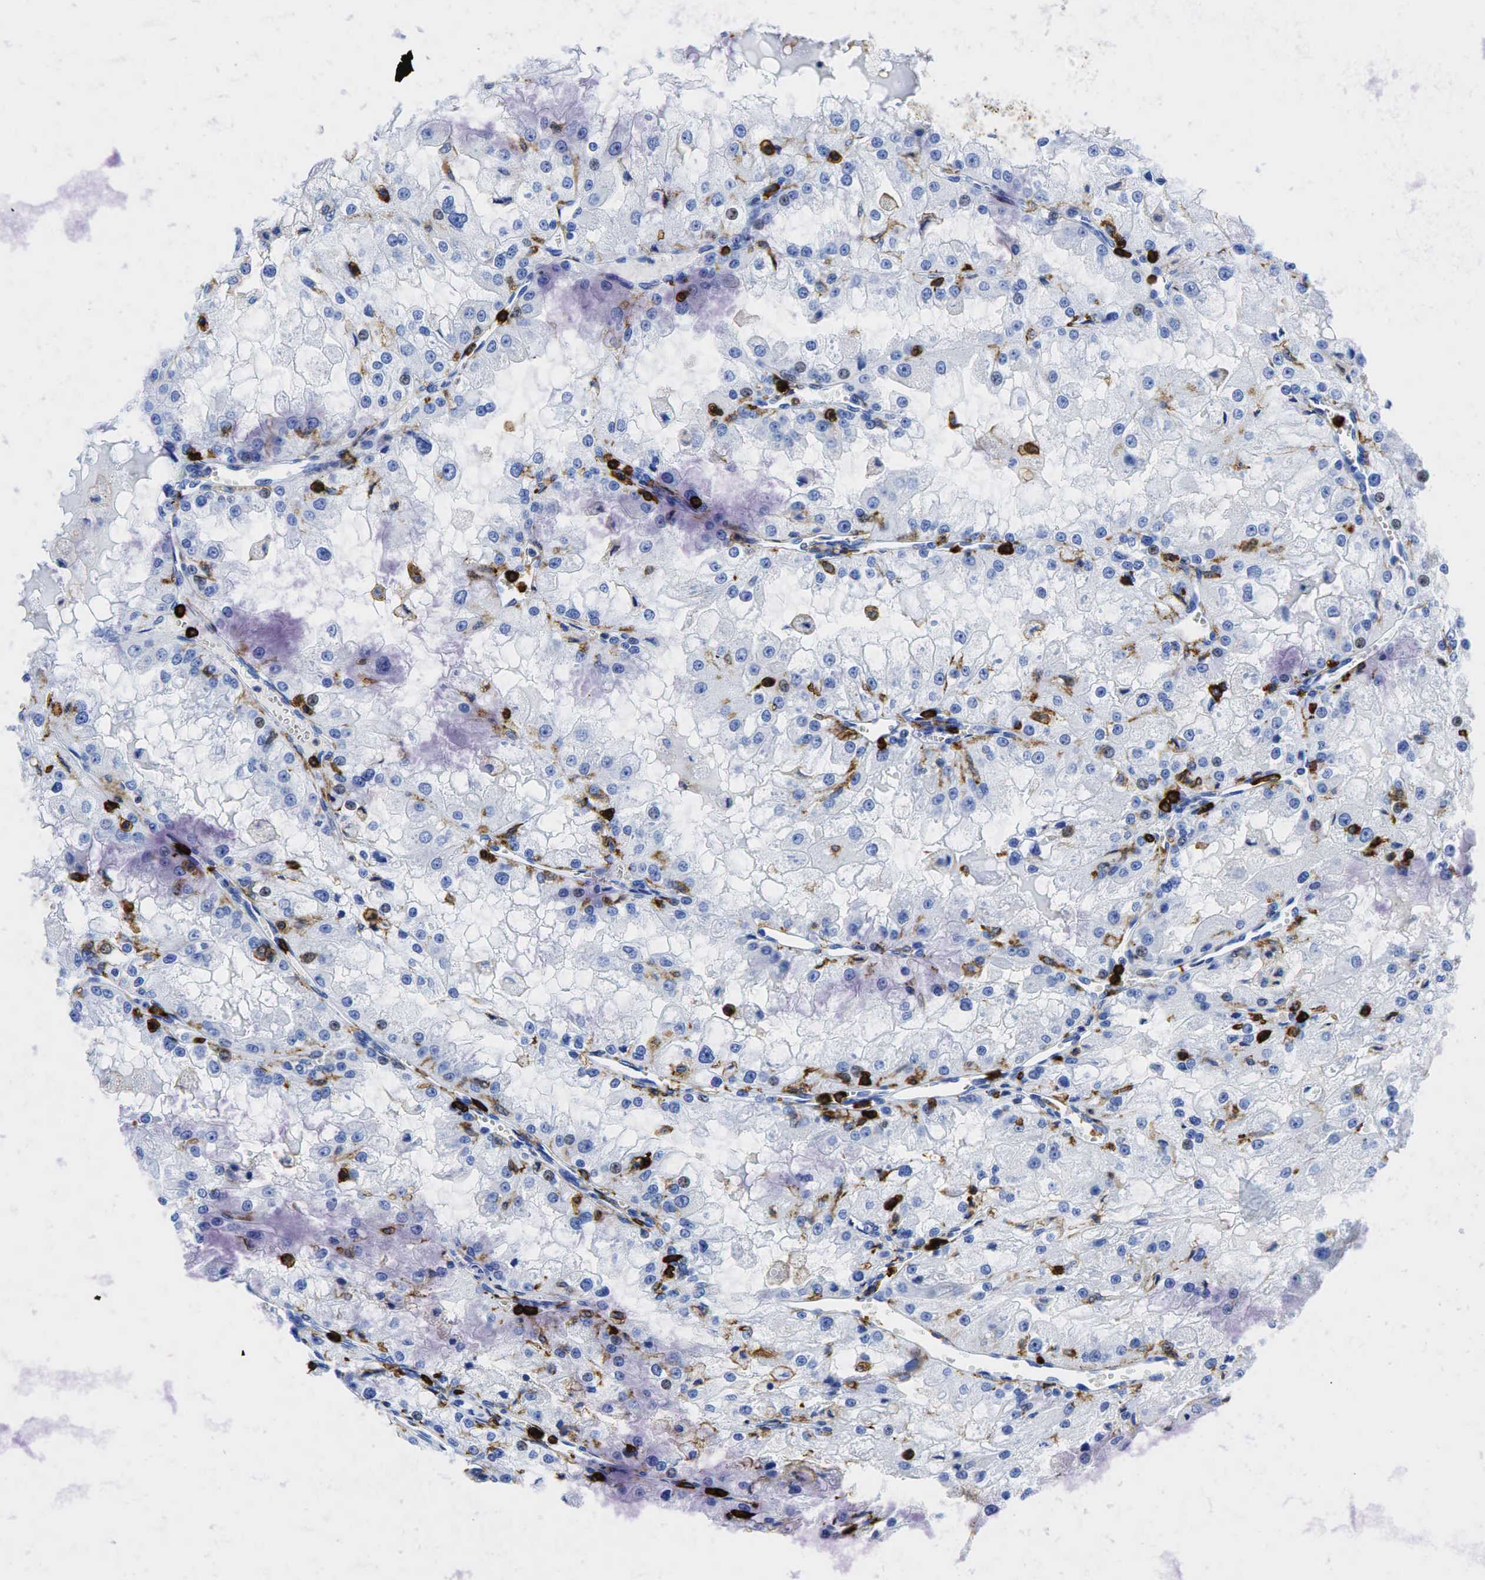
{"staining": {"intensity": "weak", "quantity": "<25%", "location": "nuclear"}, "tissue": "renal cancer", "cell_type": "Tumor cells", "image_type": "cancer", "snomed": [{"axis": "morphology", "description": "Adenocarcinoma, NOS"}, {"axis": "topography", "description": "Kidney"}], "caption": "Tumor cells show no significant expression in adenocarcinoma (renal).", "gene": "PTPRC", "patient": {"sex": "female", "age": 74}}